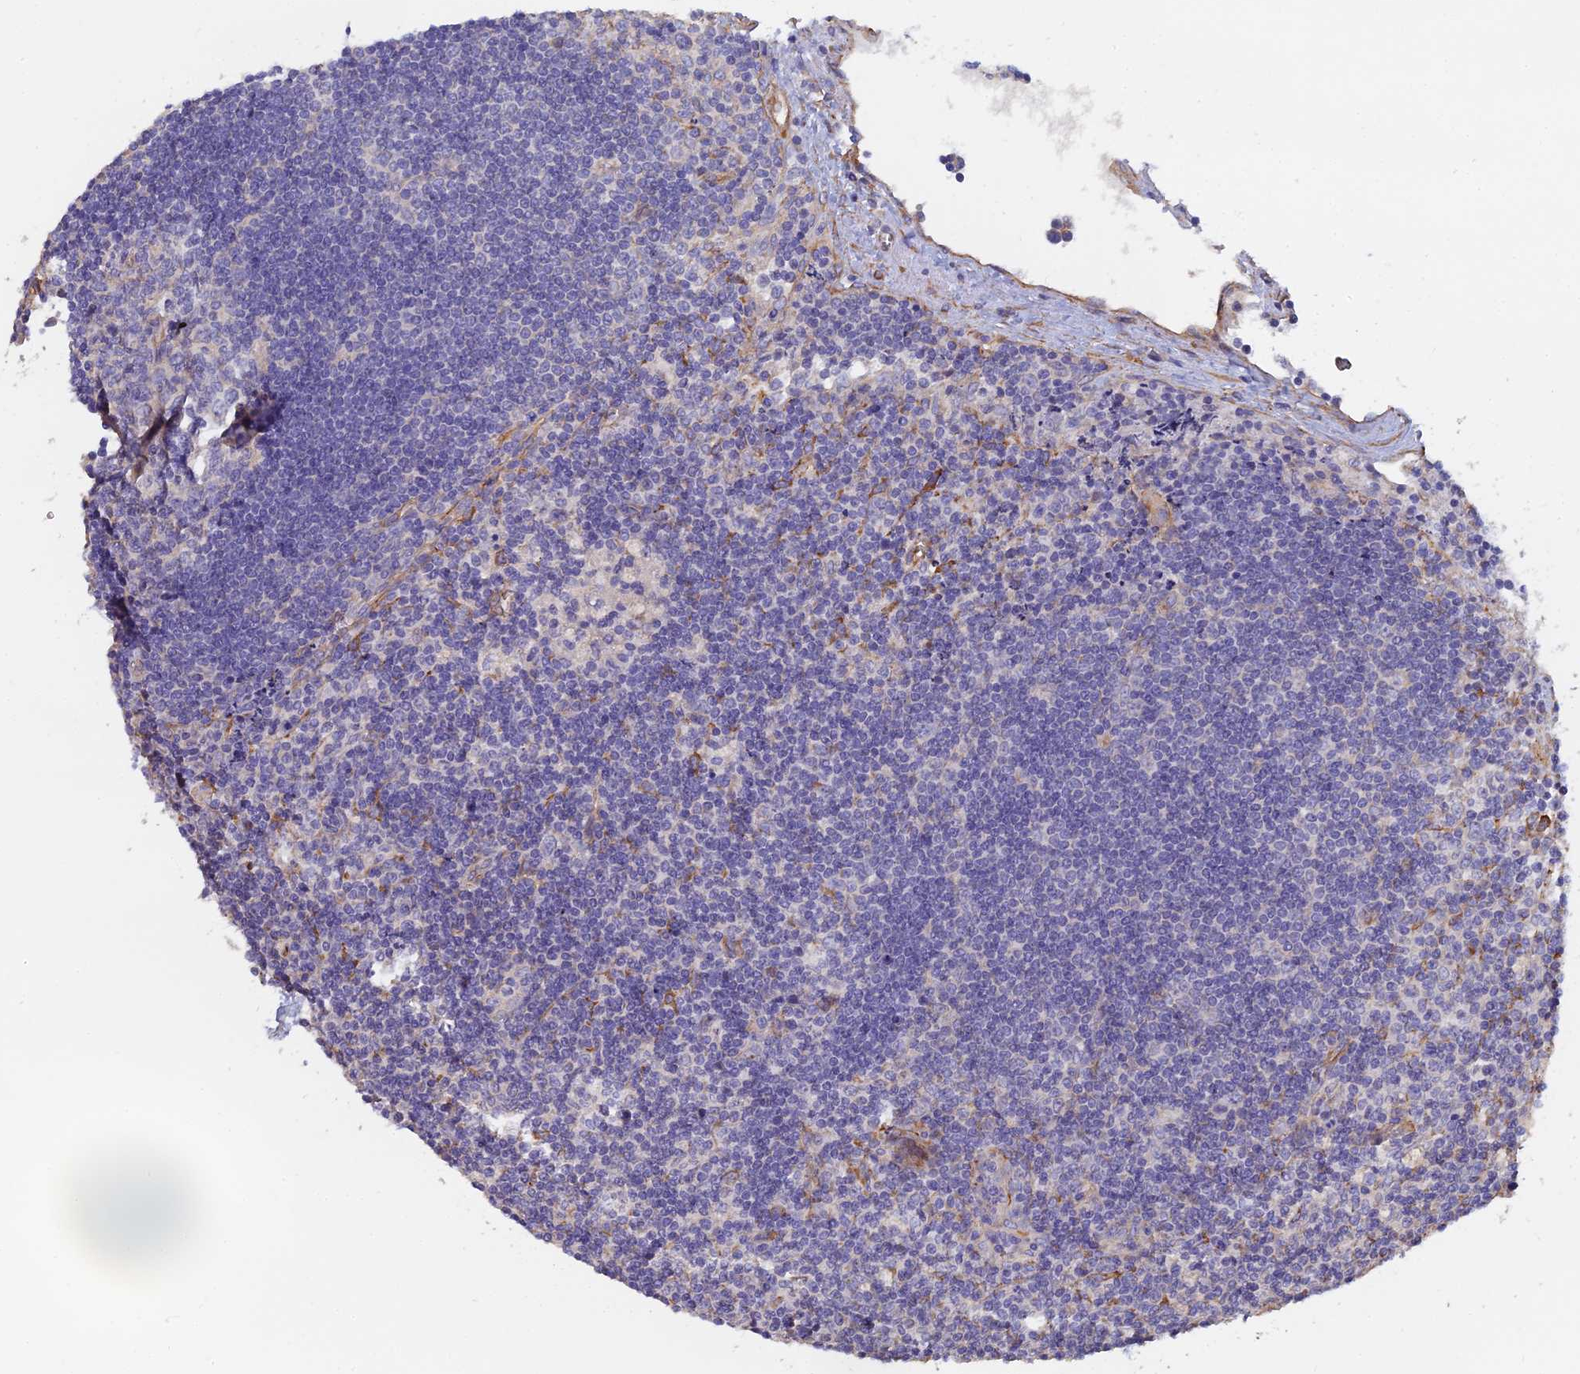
{"staining": {"intensity": "negative", "quantity": "none", "location": "none"}, "tissue": "lymph node", "cell_type": "Germinal center cells", "image_type": "normal", "snomed": [{"axis": "morphology", "description": "Normal tissue, NOS"}, {"axis": "topography", "description": "Lymph node"}], "caption": "This histopathology image is of benign lymph node stained with IHC to label a protein in brown with the nuclei are counter-stained blue. There is no positivity in germinal center cells. The staining is performed using DAB (3,3'-diaminobenzidine) brown chromogen with nuclei counter-stained in using hematoxylin.", "gene": "PCDHA5", "patient": {"sex": "male", "age": 58}}